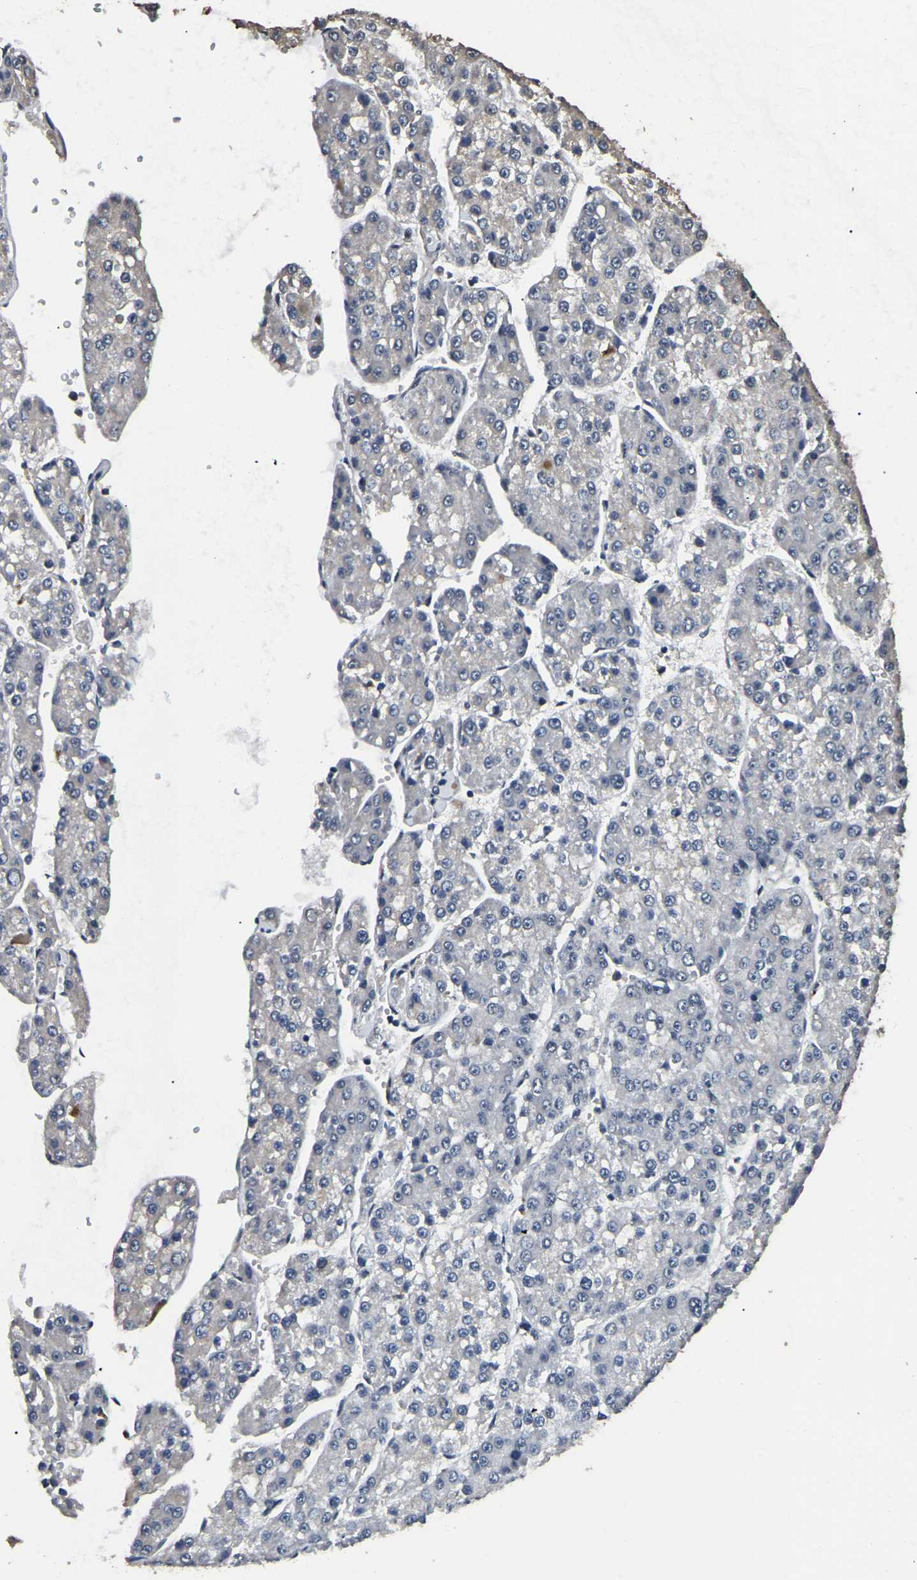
{"staining": {"intensity": "negative", "quantity": "none", "location": "none"}, "tissue": "liver cancer", "cell_type": "Tumor cells", "image_type": "cancer", "snomed": [{"axis": "morphology", "description": "Carcinoma, Hepatocellular, NOS"}, {"axis": "topography", "description": "Liver"}], "caption": "Immunohistochemical staining of human liver cancer displays no significant expression in tumor cells.", "gene": "PPM1E", "patient": {"sex": "female", "age": 73}}